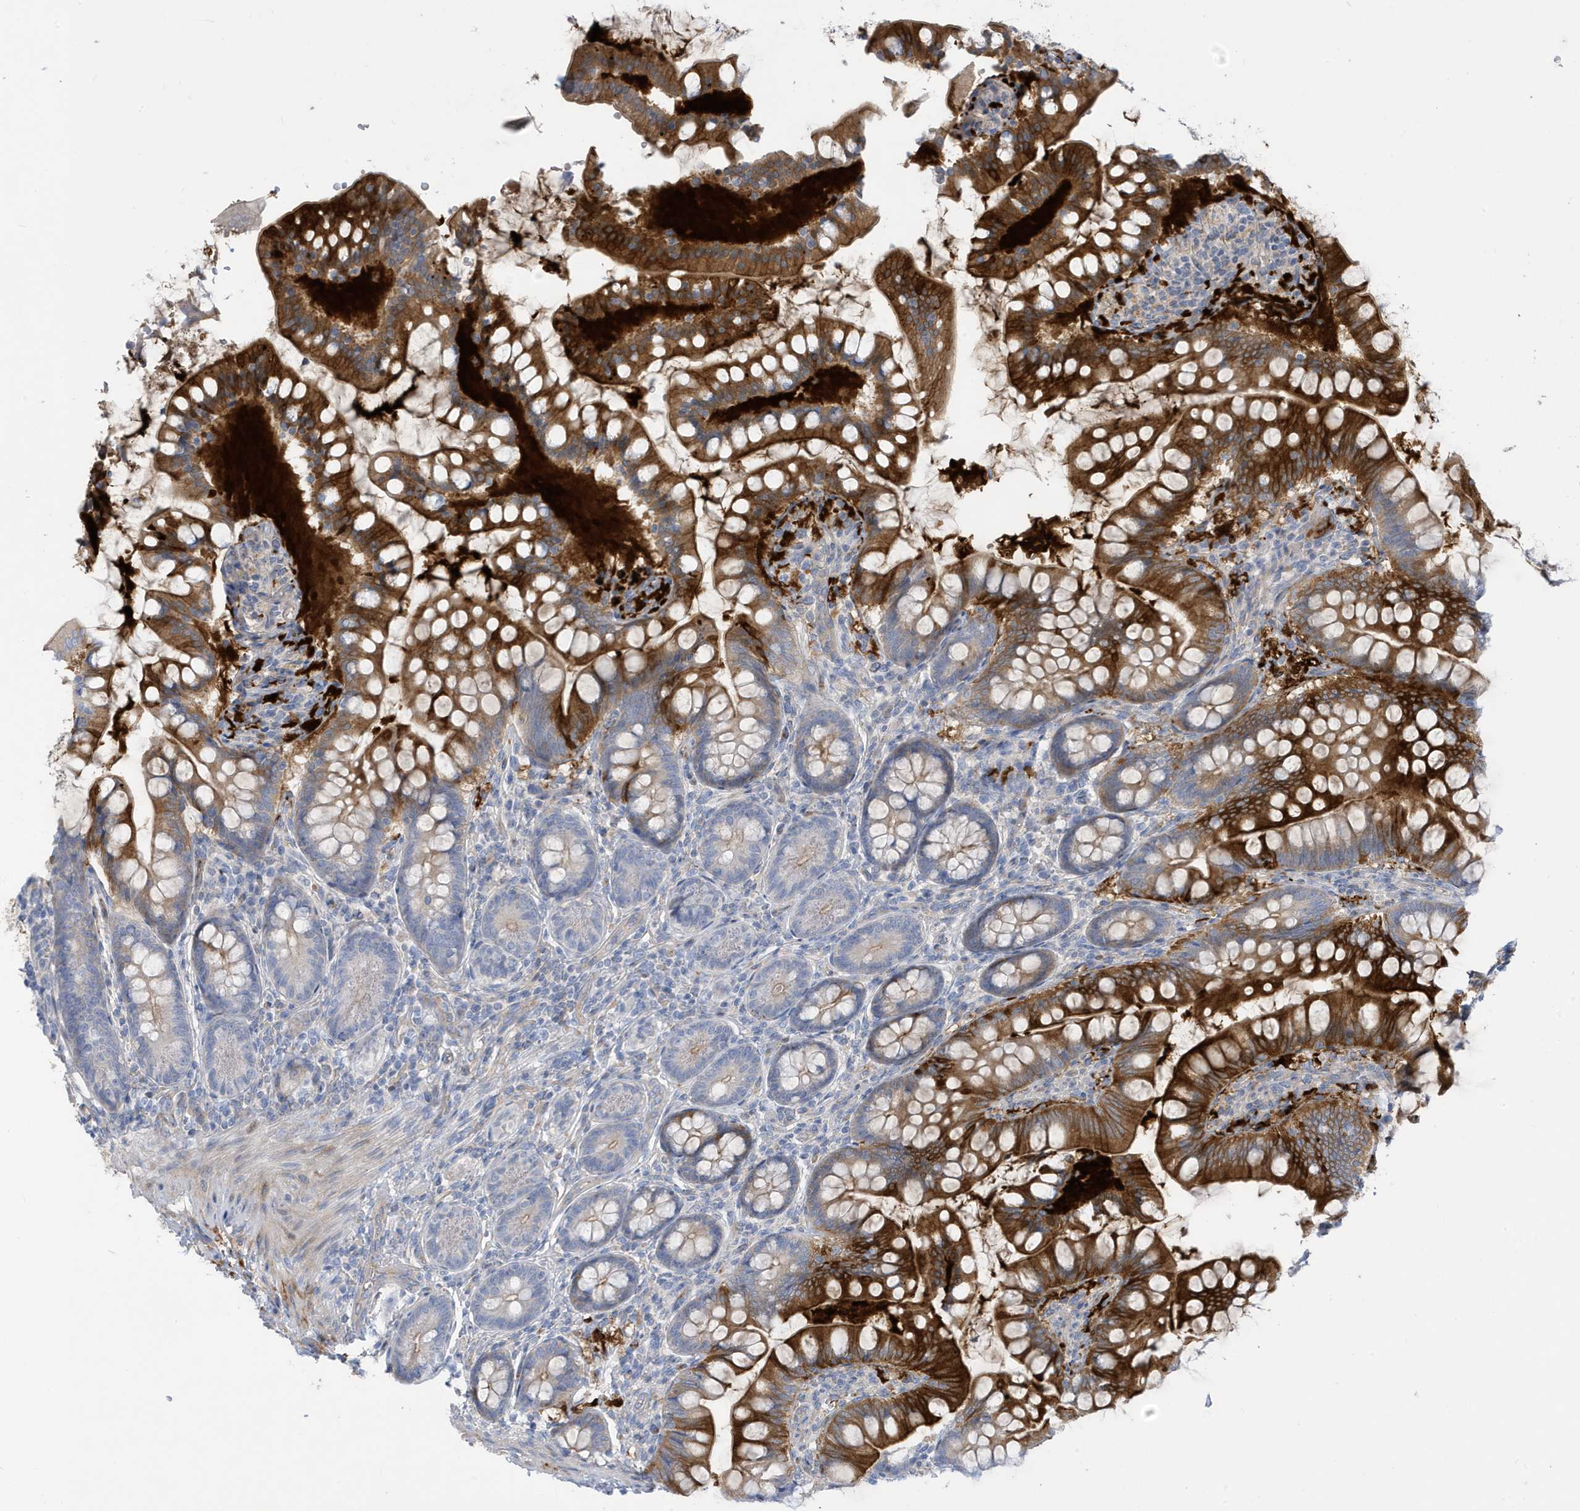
{"staining": {"intensity": "strong", "quantity": "25%-75%", "location": "cytoplasmic/membranous"}, "tissue": "small intestine", "cell_type": "Glandular cells", "image_type": "normal", "snomed": [{"axis": "morphology", "description": "Normal tissue, NOS"}, {"axis": "topography", "description": "Small intestine"}], "caption": "Immunohistochemistry (IHC) photomicrograph of benign small intestine: human small intestine stained using immunohistochemistry reveals high levels of strong protein expression localized specifically in the cytoplasmic/membranous of glandular cells, appearing as a cytoplasmic/membranous brown color.", "gene": "ATP13A5", "patient": {"sex": "male", "age": 7}}